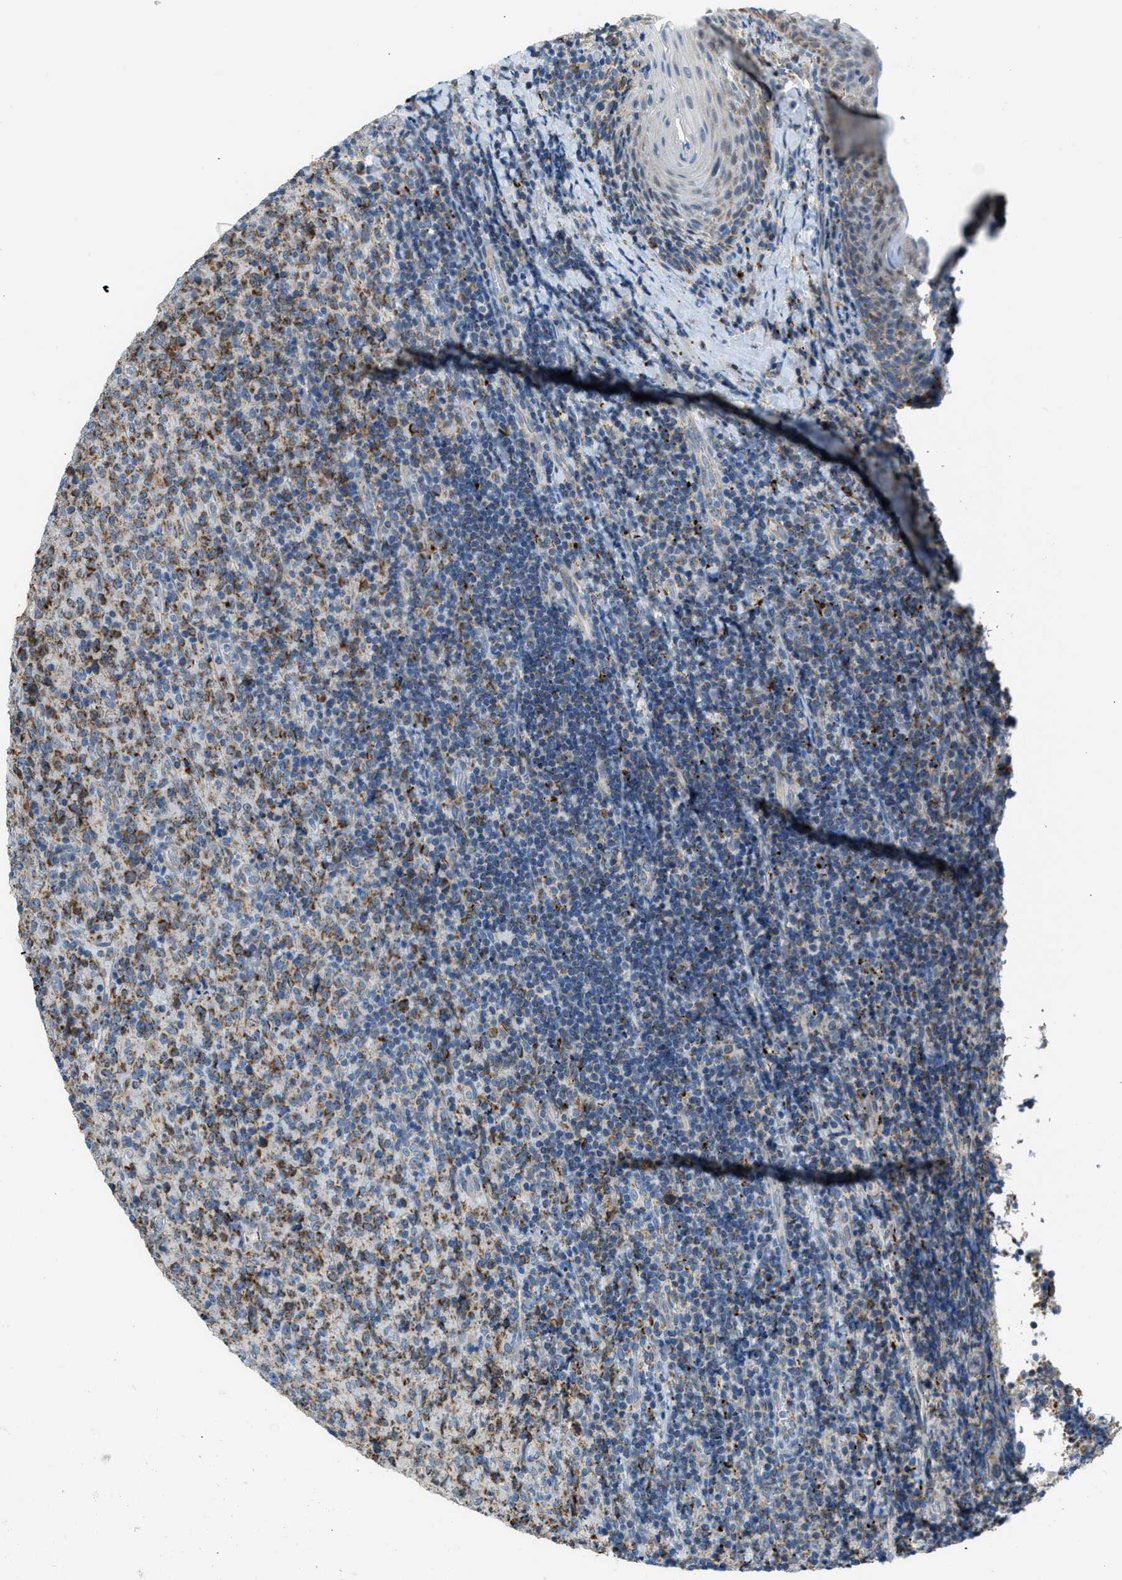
{"staining": {"intensity": "weak", "quantity": ">75%", "location": "cytoplasmic/membranous"}, "tissue": "lymphoma", "cell_type": "Tumor cells", "image_type": "cancer", "snomed": [{"axis": "morphology", "description": "Malignant lymphoma, non-Hodgkin's type, High grade"}, {"axis": "topography", "description": "Tonsil"}], "caption": "A photomicrograph of human high-grade malignant lymphoma, non-Hodgkin's type stained for a protein displays weak cytoplasmic/membranous brown staining in tumor cells.", "gene": "SMIM20", "patient": {"sex": "female", "age": 36}}